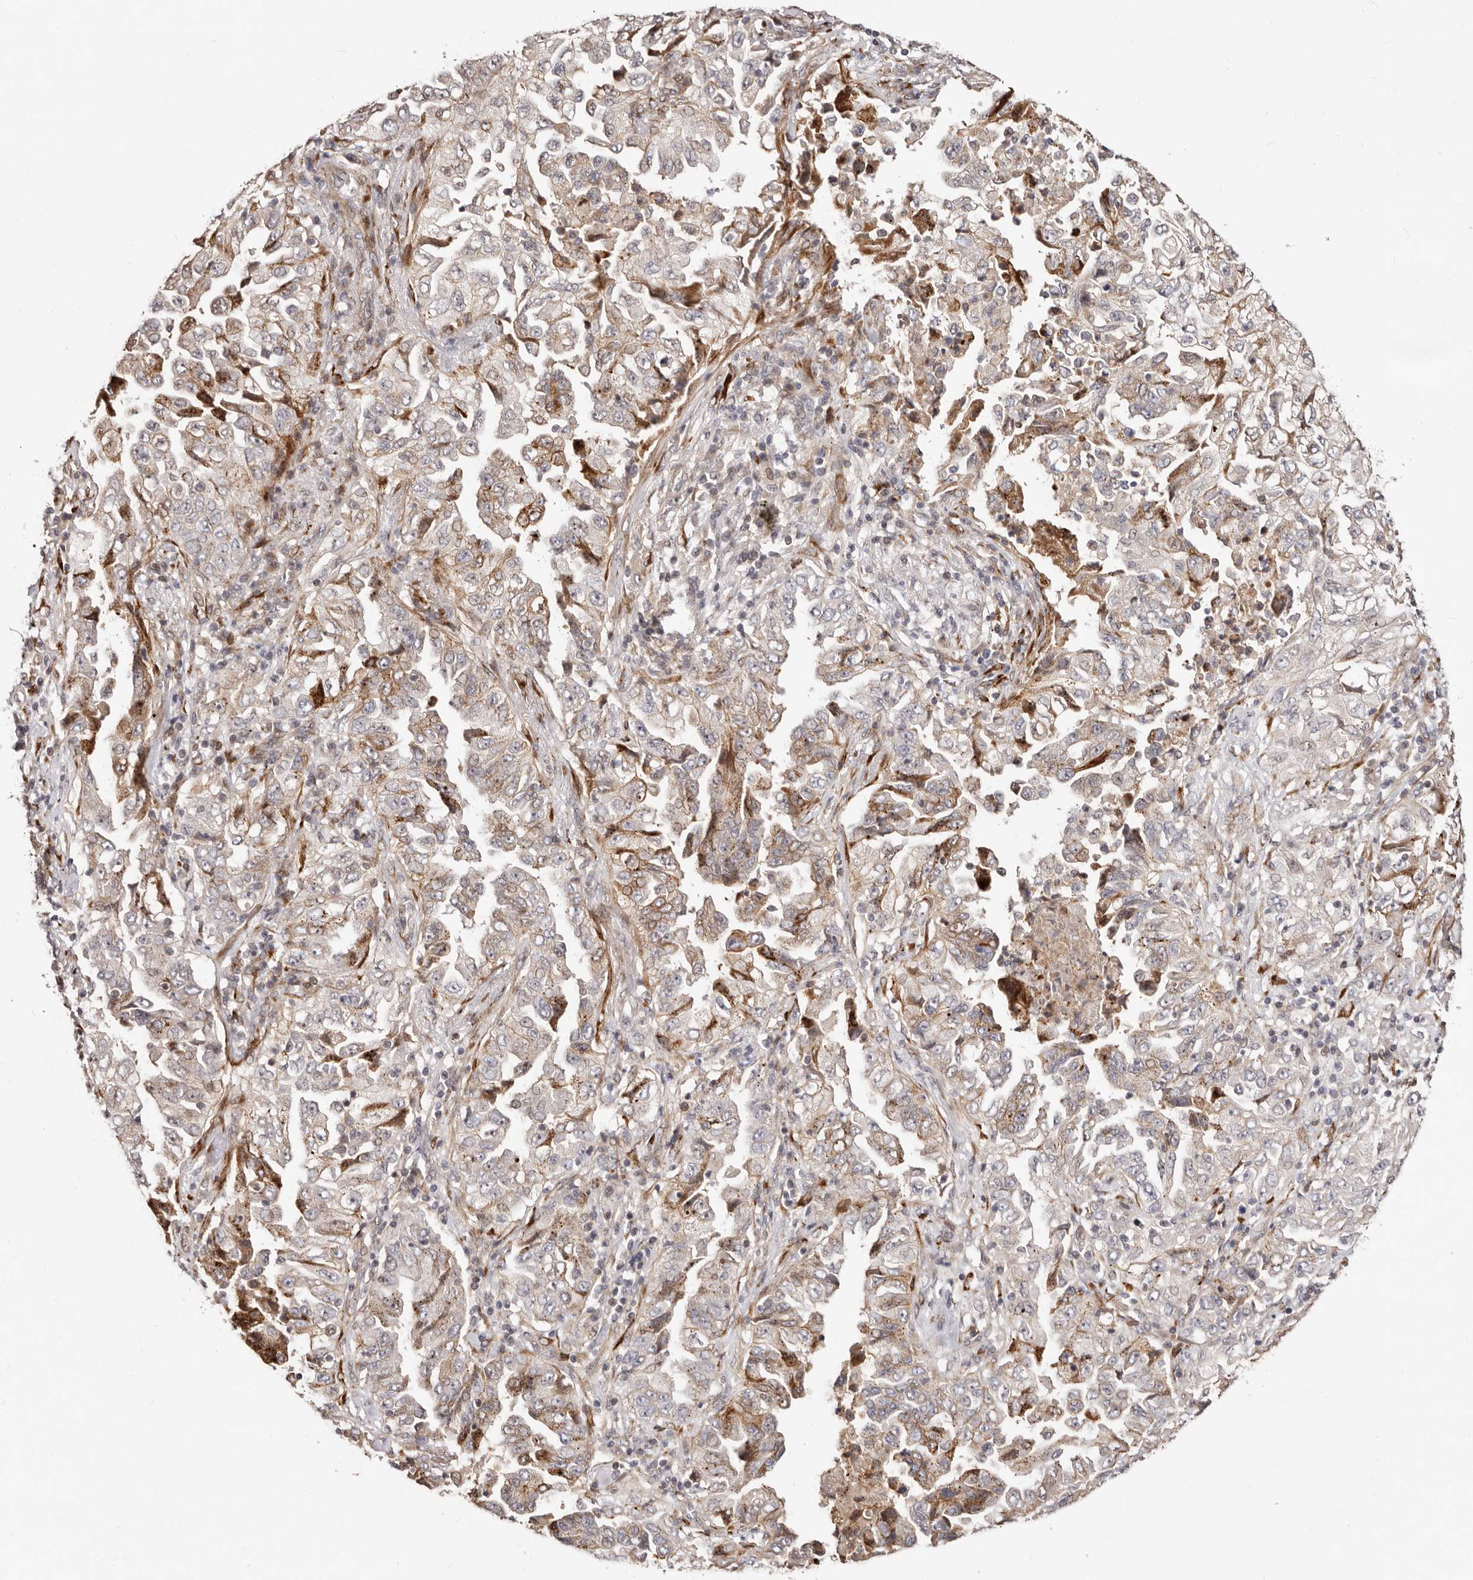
{"staining": {"intensity": "weak", "quantity": "25%-75%", "location": "cytoplasmic/membranous"}, "tissue": "lung cancer", "cell_type": "Tumor cells", "image_type": "cancer", "snomed": [{"axis": "morphology", "description": "Adenocarcinoma, NOS"}, {"axis": "topography", "description": "Lung"}], "caption": "Lung cancer stained for a protein exhibits weak cytoplasmic/membranous positivity in tumor cells. The staining was performed using DAB, with brown indicating positive protein expression. Nuclei are stained blue with hematoxylin.", "gene": "SRCAP", "patient": {"sex": "female", "age": 51}}